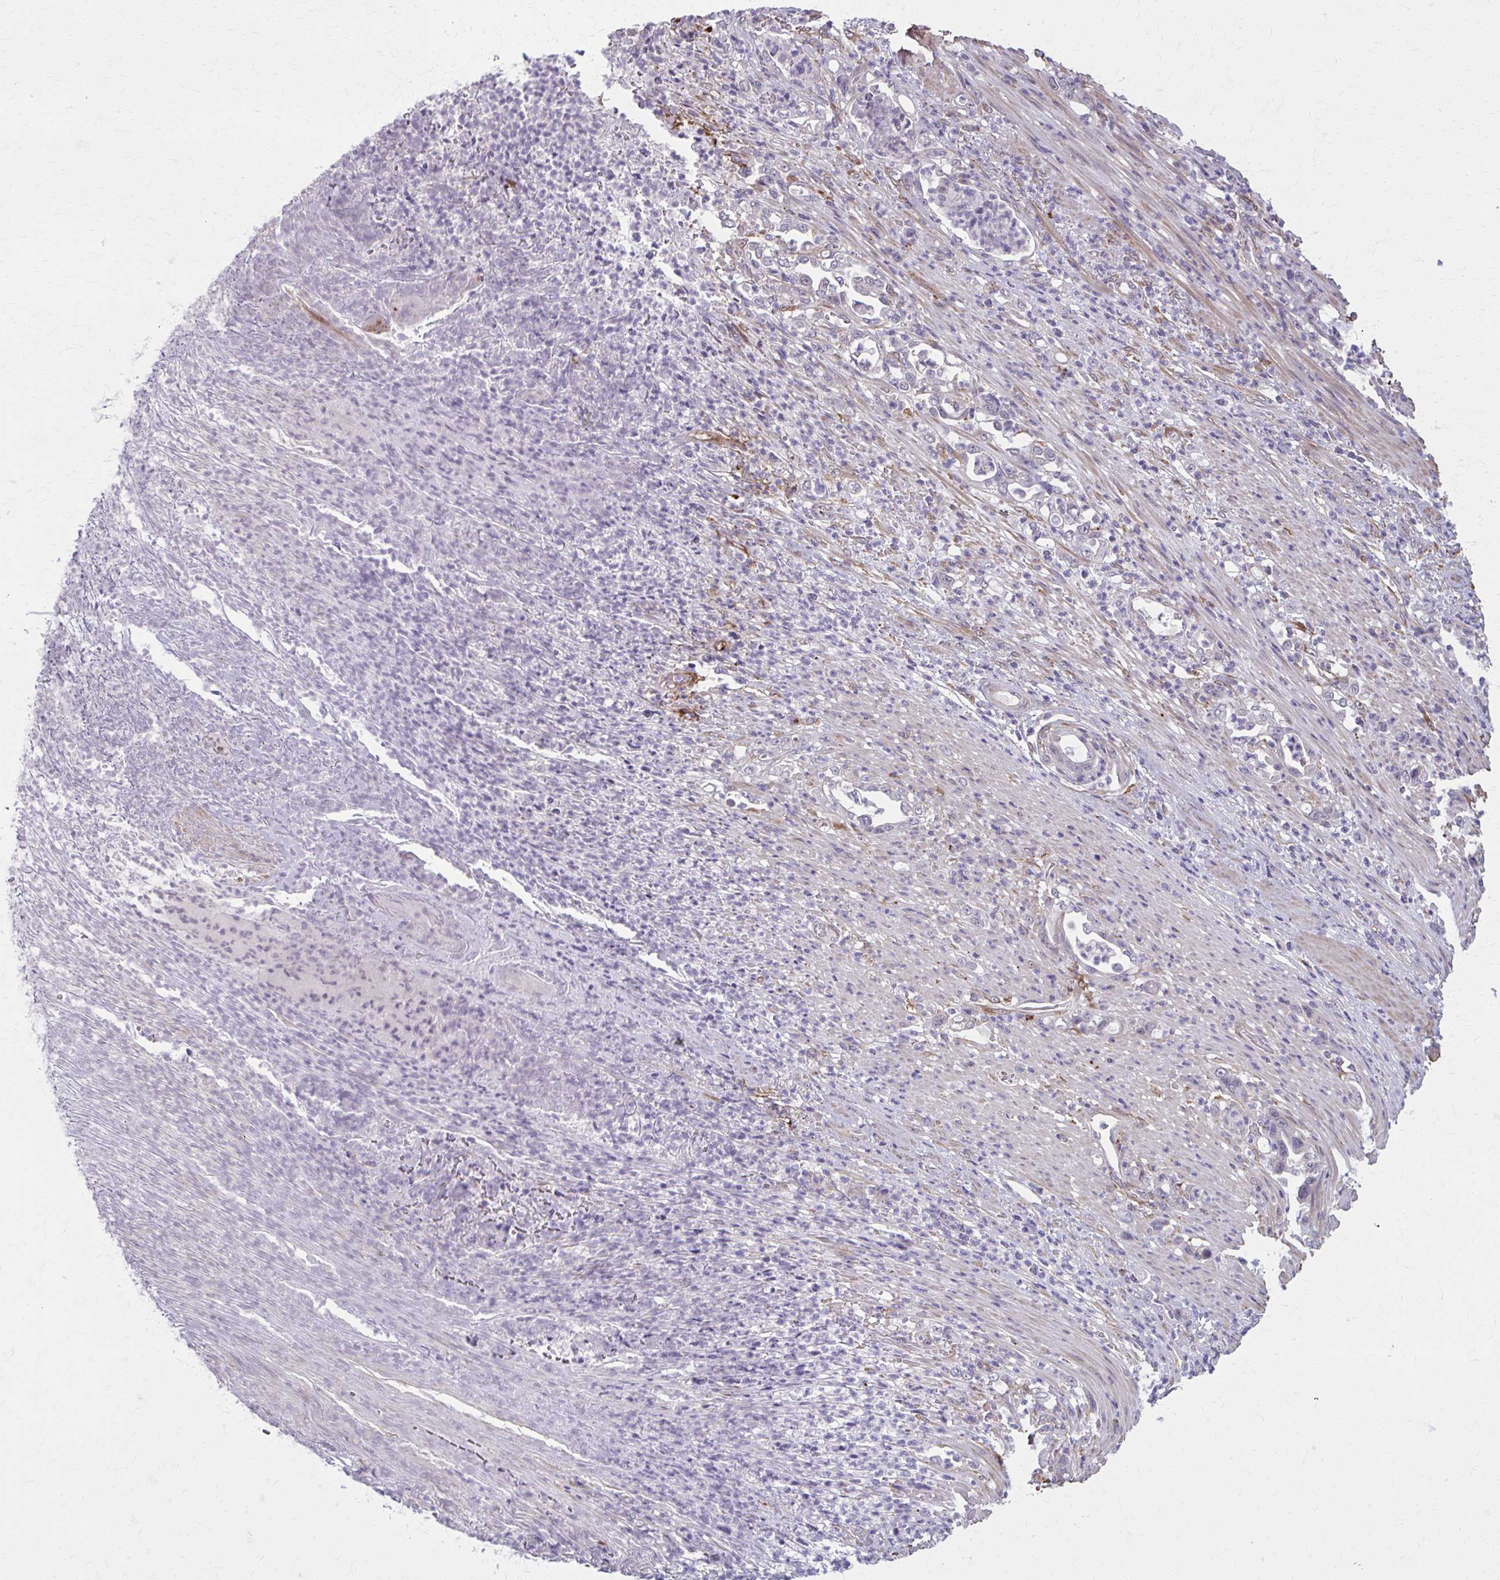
{"staining": {"intensity": "negative", "quantity": "none", "location": "none"}, "tissue": "stomach cancer", "cell_type": "Tumor cells", "image_type": "cancer", "snomed": [{"axis": "morphology", "description": "Normal tissue, NOS"}, {"axis": "morphology", "description": "Adenocarcinoma, NOS"}, {"axis": "topography", "description": "Stomach"}], "caption": "Tumor cells show no significant protein staining in stomach cancer.", "gene": "NUMBL", "patient": {"sex": "female", "age": 79}}